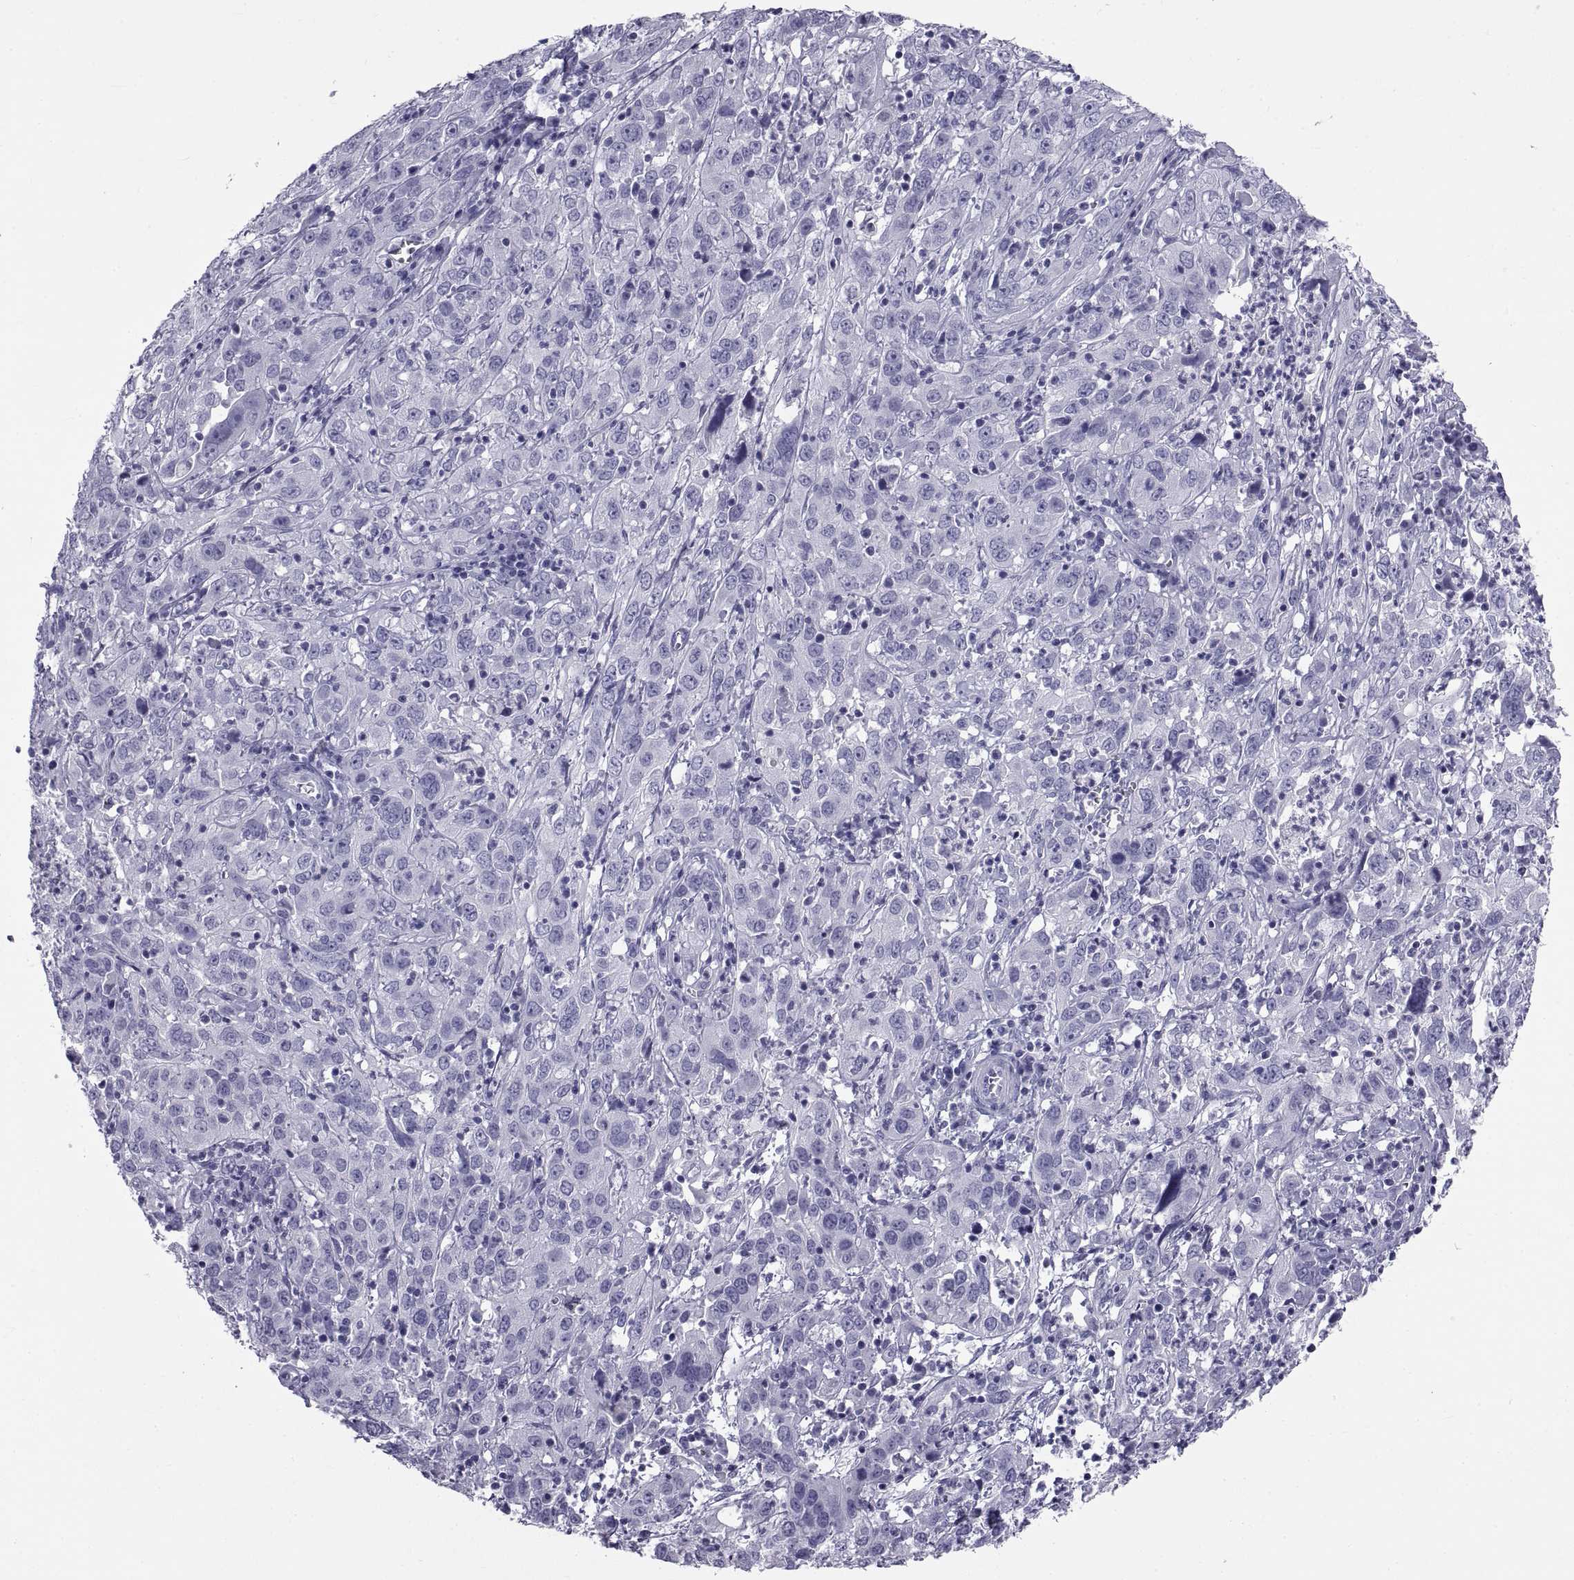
{"staining": {"intensity": "negative", "quantity": "none", "location": "none"}, "tissue": "cervical cancer", "cell_type": "Tumor cells", "image_type": "cancer", "snomed": [{"axis": "morphology", "description": "Squamous cell carcinoma, NOS"}, {"axis": "topography", "description": "Cervix"}], "caption": "The photomicrograph demonstrates no significant staining in tumor cells of cervical cancer.", "gene": "NPTX2", "patient": {"sex": "female", "age": 32}}